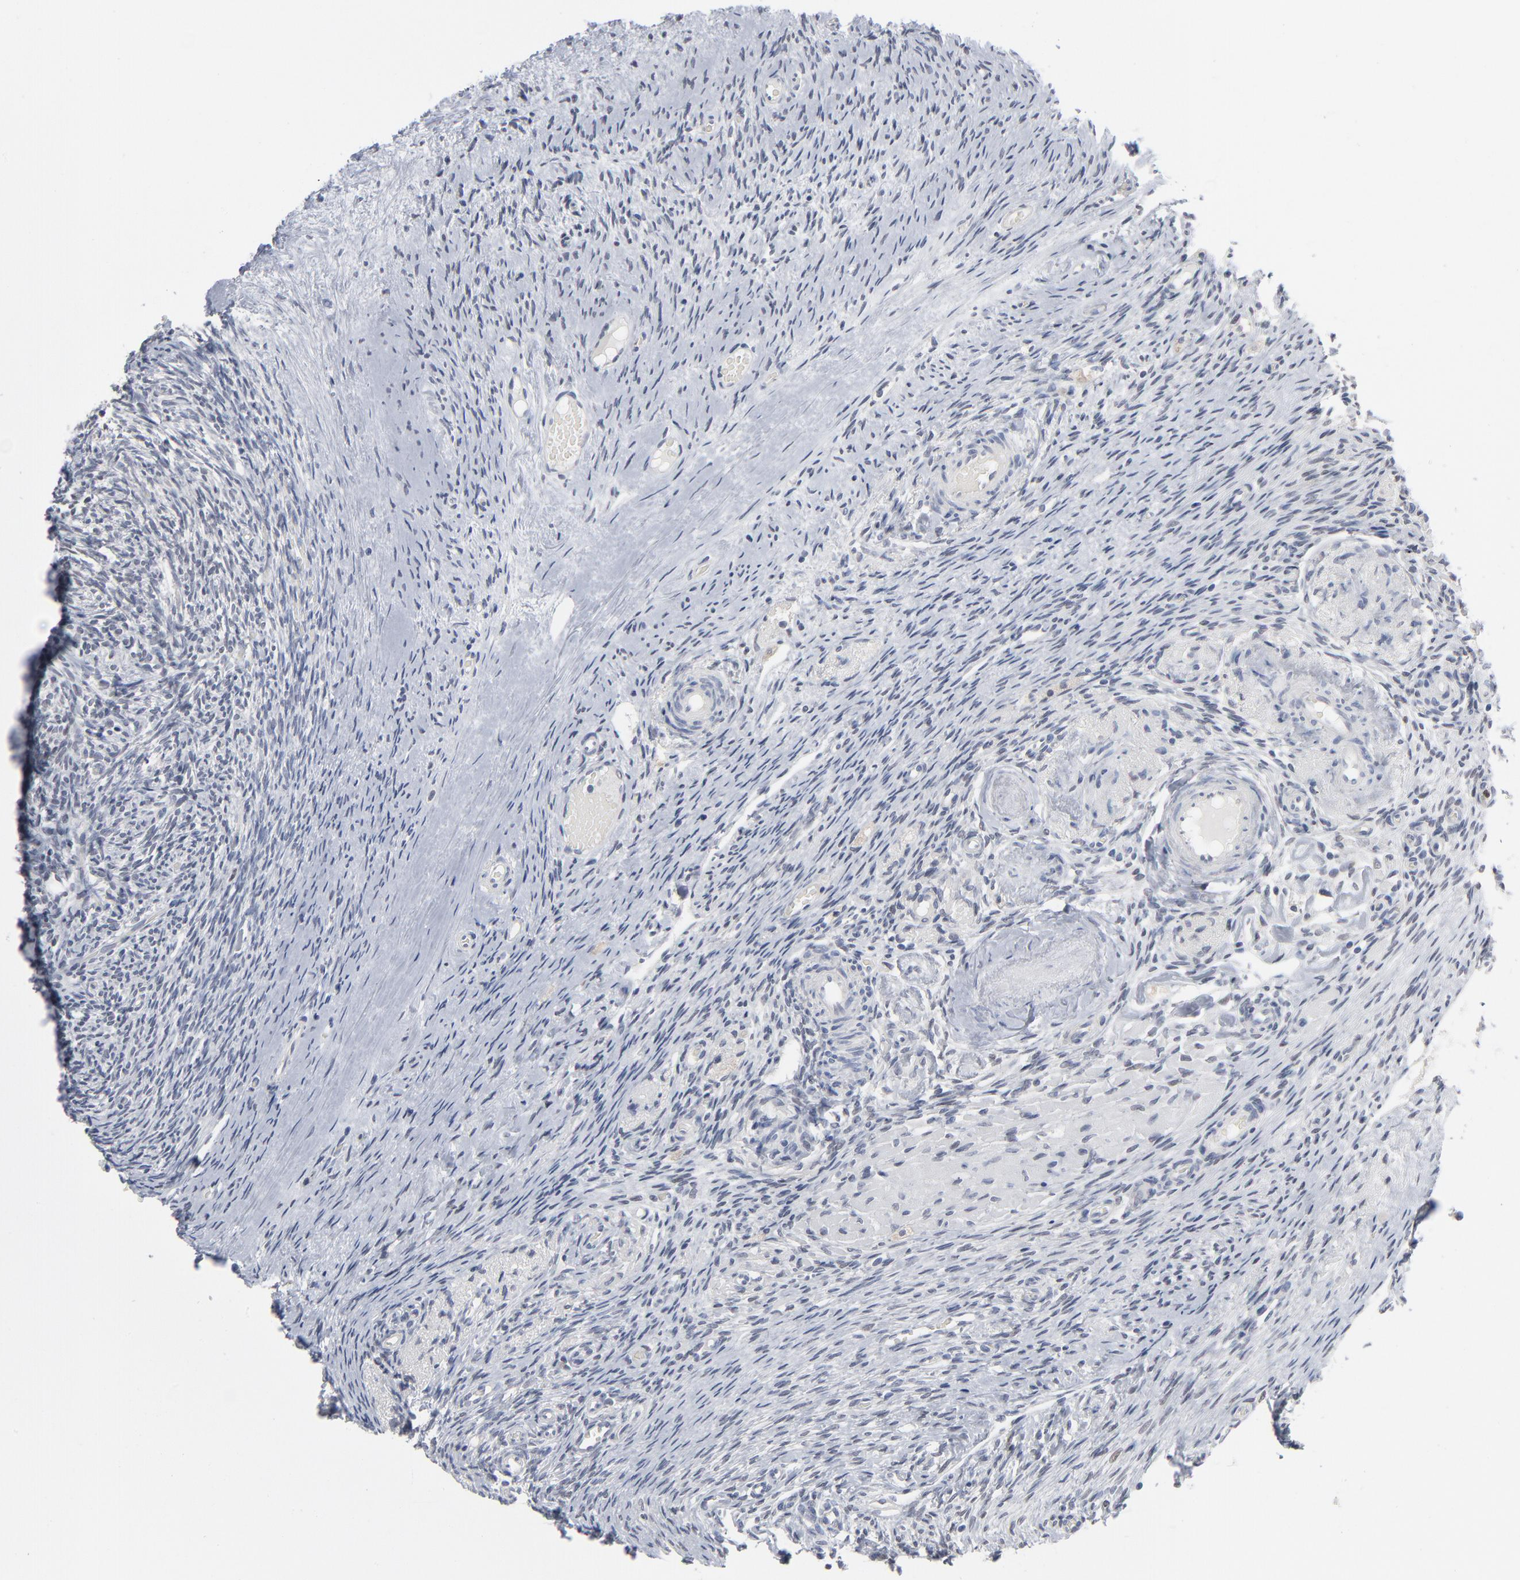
{"staining": {"intensity": "negative", "quantity": "none", "location": "none"}, "tissue": "ovary", "cell_type": "Follicle cells", "image_type": "normal", "snomed": [{"axis": "morphology", "description": "Normal tissue, NOS"}, {"axis": "topography", "description": "Ovary"}], "caption": "DAB (3,3'-diaminobenzidine) immunohistochemical staining of benign ovary reveals no significant expression in follicle cells.", "gene": "FOXN2", "patient": {"sex": "female", "age": 60}}